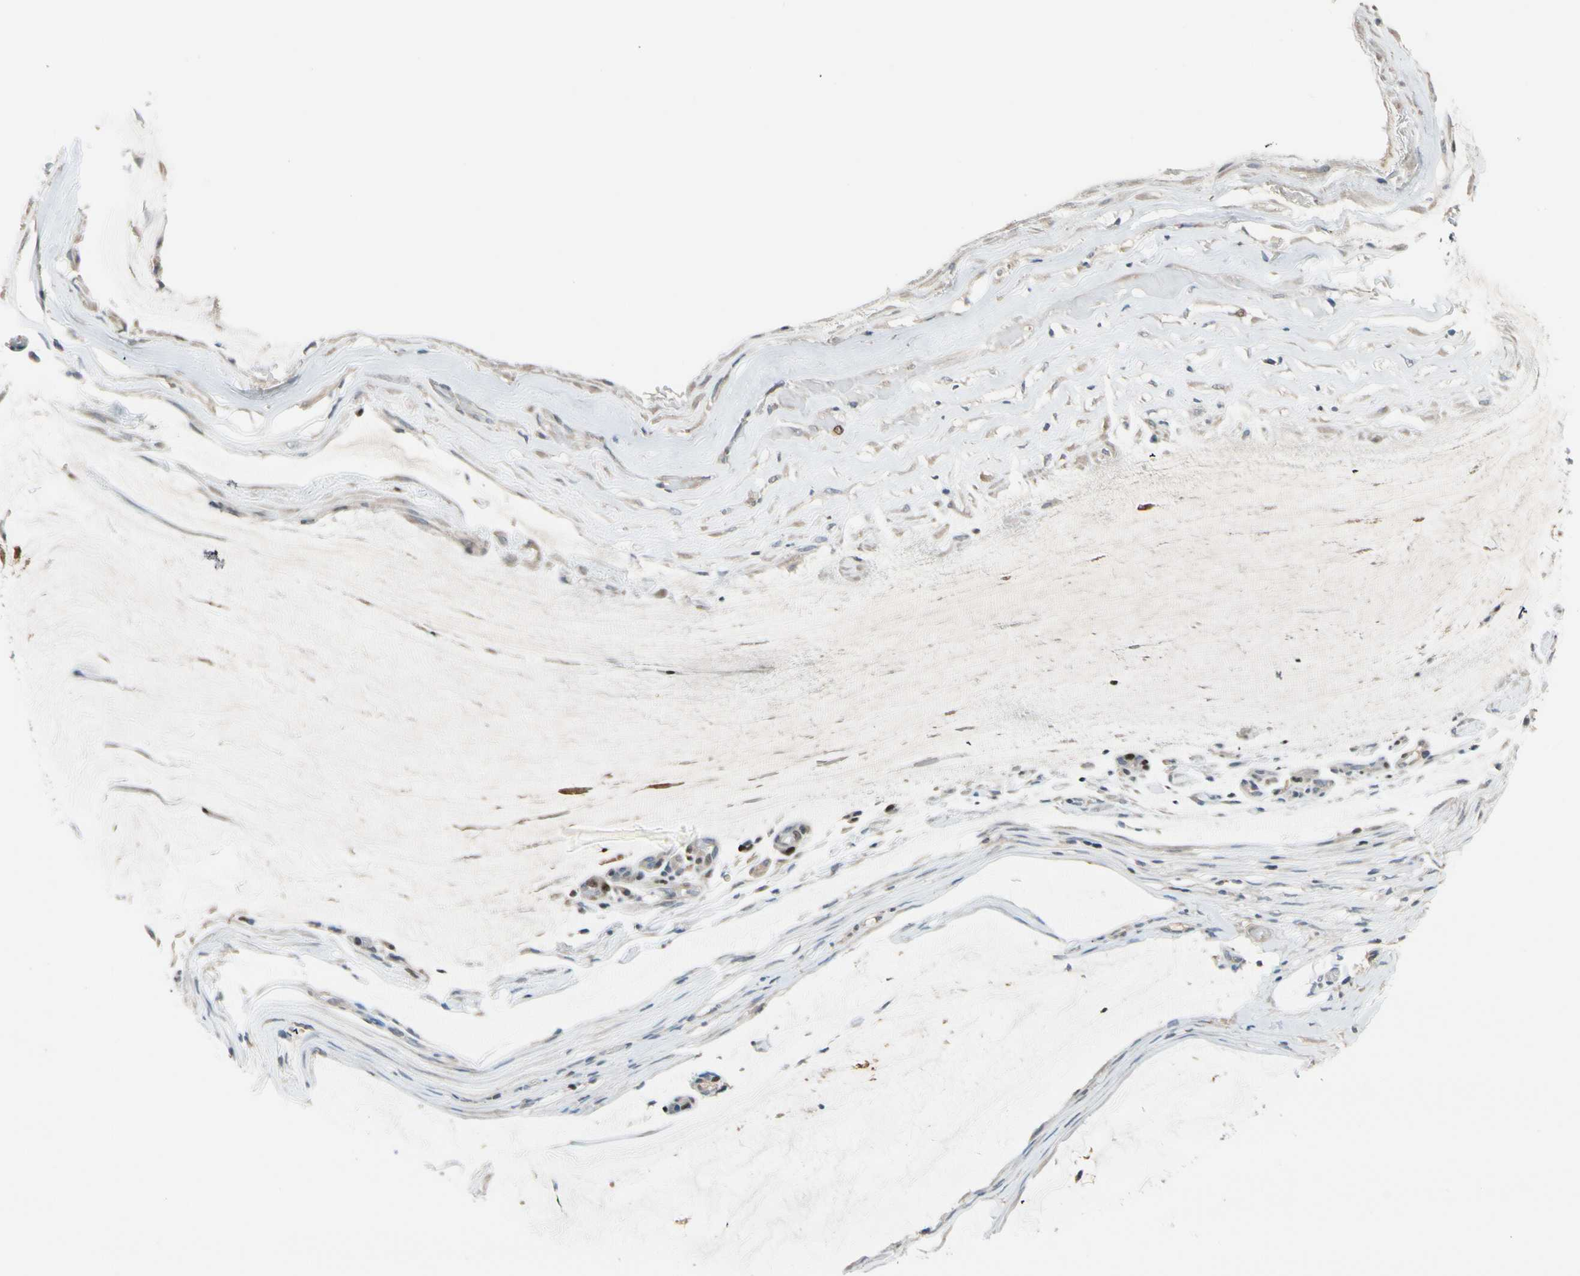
{"staining": {"intensity": "negative", "quantity": "none", "location": "none"}, "tissue": "ovarian cancer", "cell_type": "Tumor cells", "image_type": "cancer", "snomed": [{"axis": "morphology", "description": "Cystadenocarcinoma, mucinous, NOS"}, {"axis": "topography", "description": "Ovary"}], "caption": "An IHC photomicrograph of ovarian cancer (mucinous cystadenocarcinoma) is shown. There is no staining in tumor cells of ovarian cancer (mucinous cystadenocarcinoma).", "gene": "ZKSCAN4", "patient": {"sex": "female", "age": 39}}